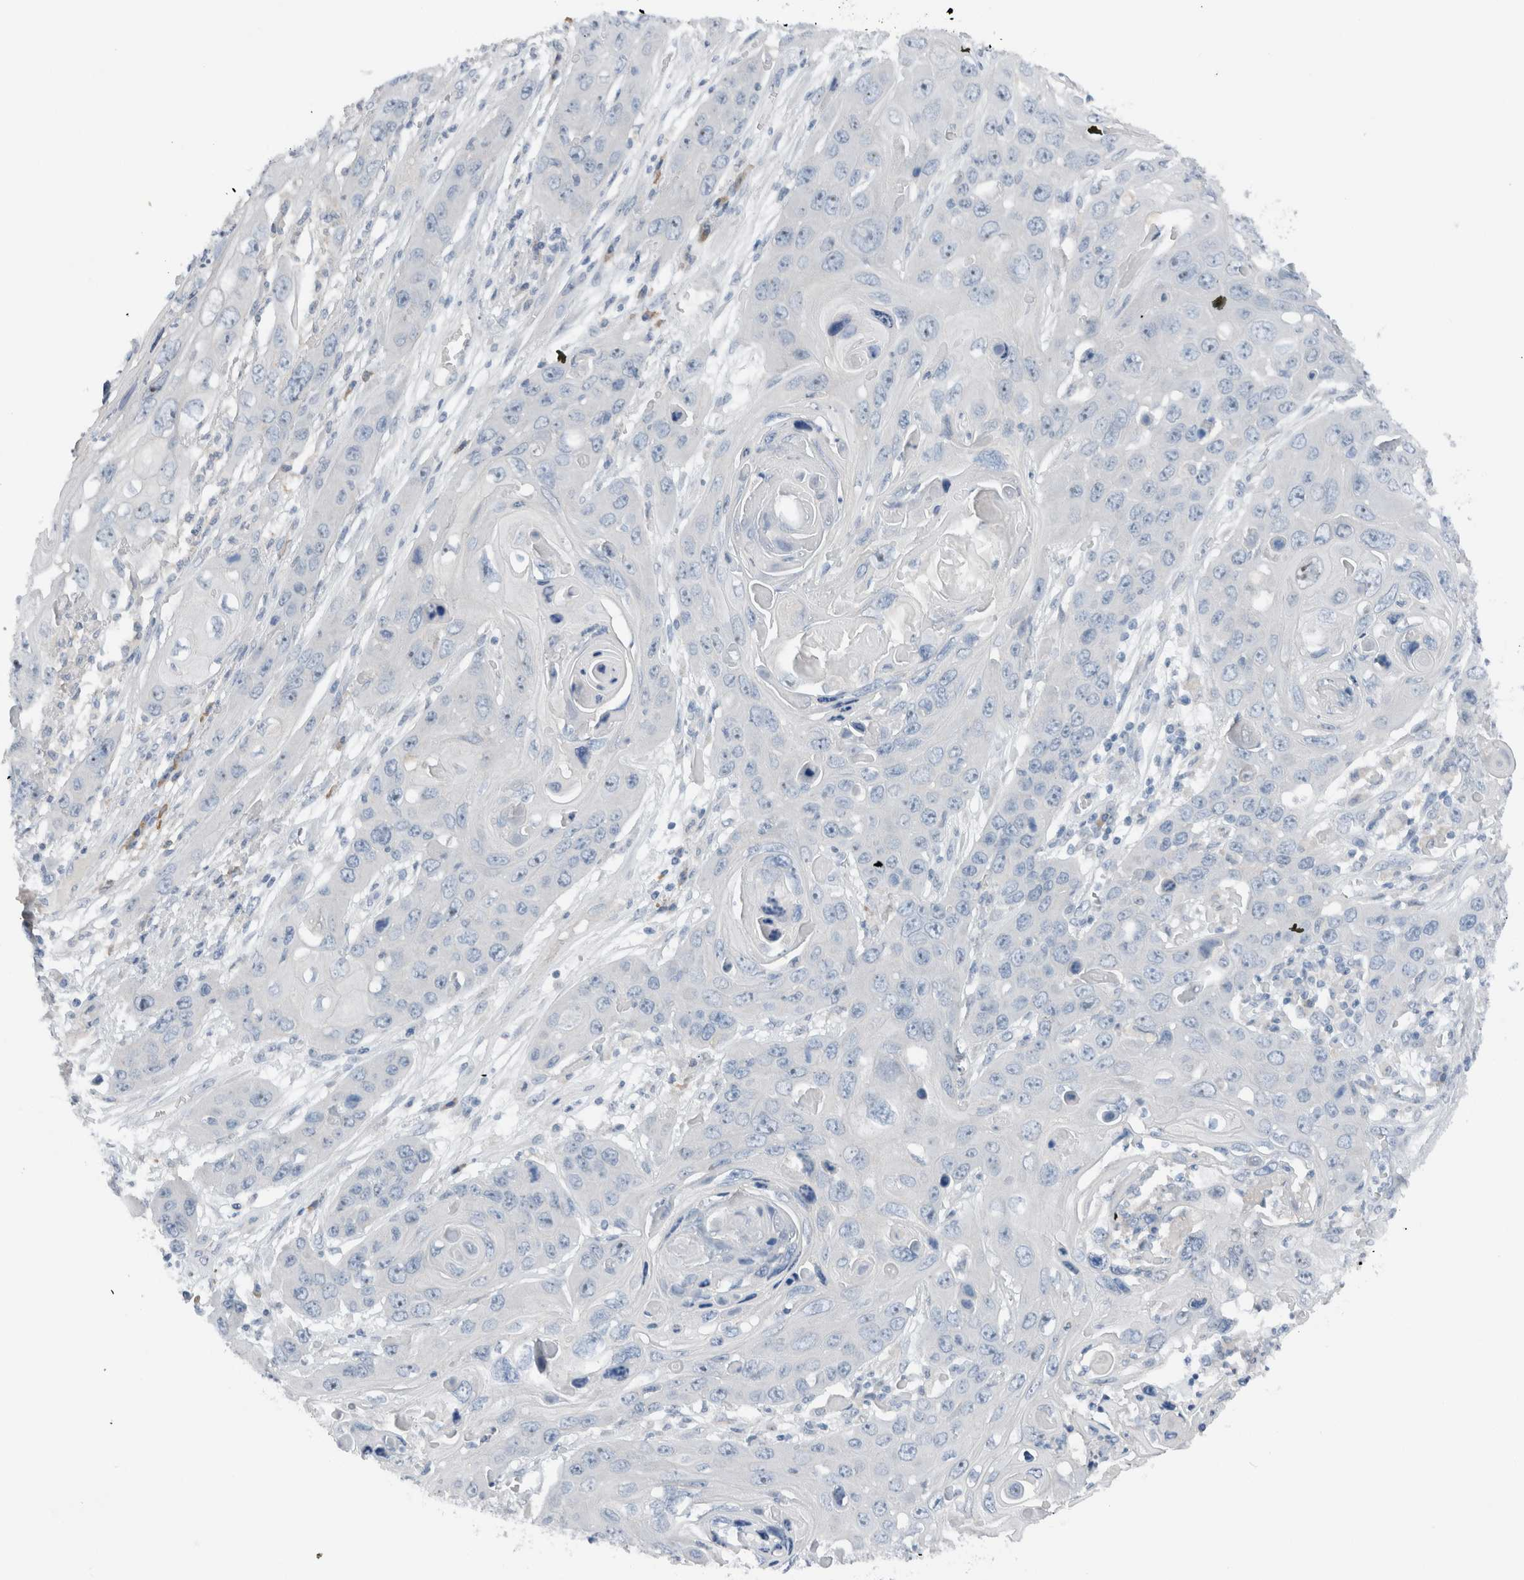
{"staining": {"intensity": "negative", "quantity": "none", "location": "none"}, "tissue": "skin cancer", "cell_type": "Tumor cells", "image_type": "cancer", "snomed": [{"axis": "morphology", "description": "Squamous cell carcinoma, NOS"}, {"axis": "topography", "description": "Skin"}], "caption": "This is a photomicrograph of IHC staining of squamous cell carcinoma (skin), which shows no expression in tumor cells.", "gene": "DUOX1", "patient": {"sex": "male", "age": 55}}